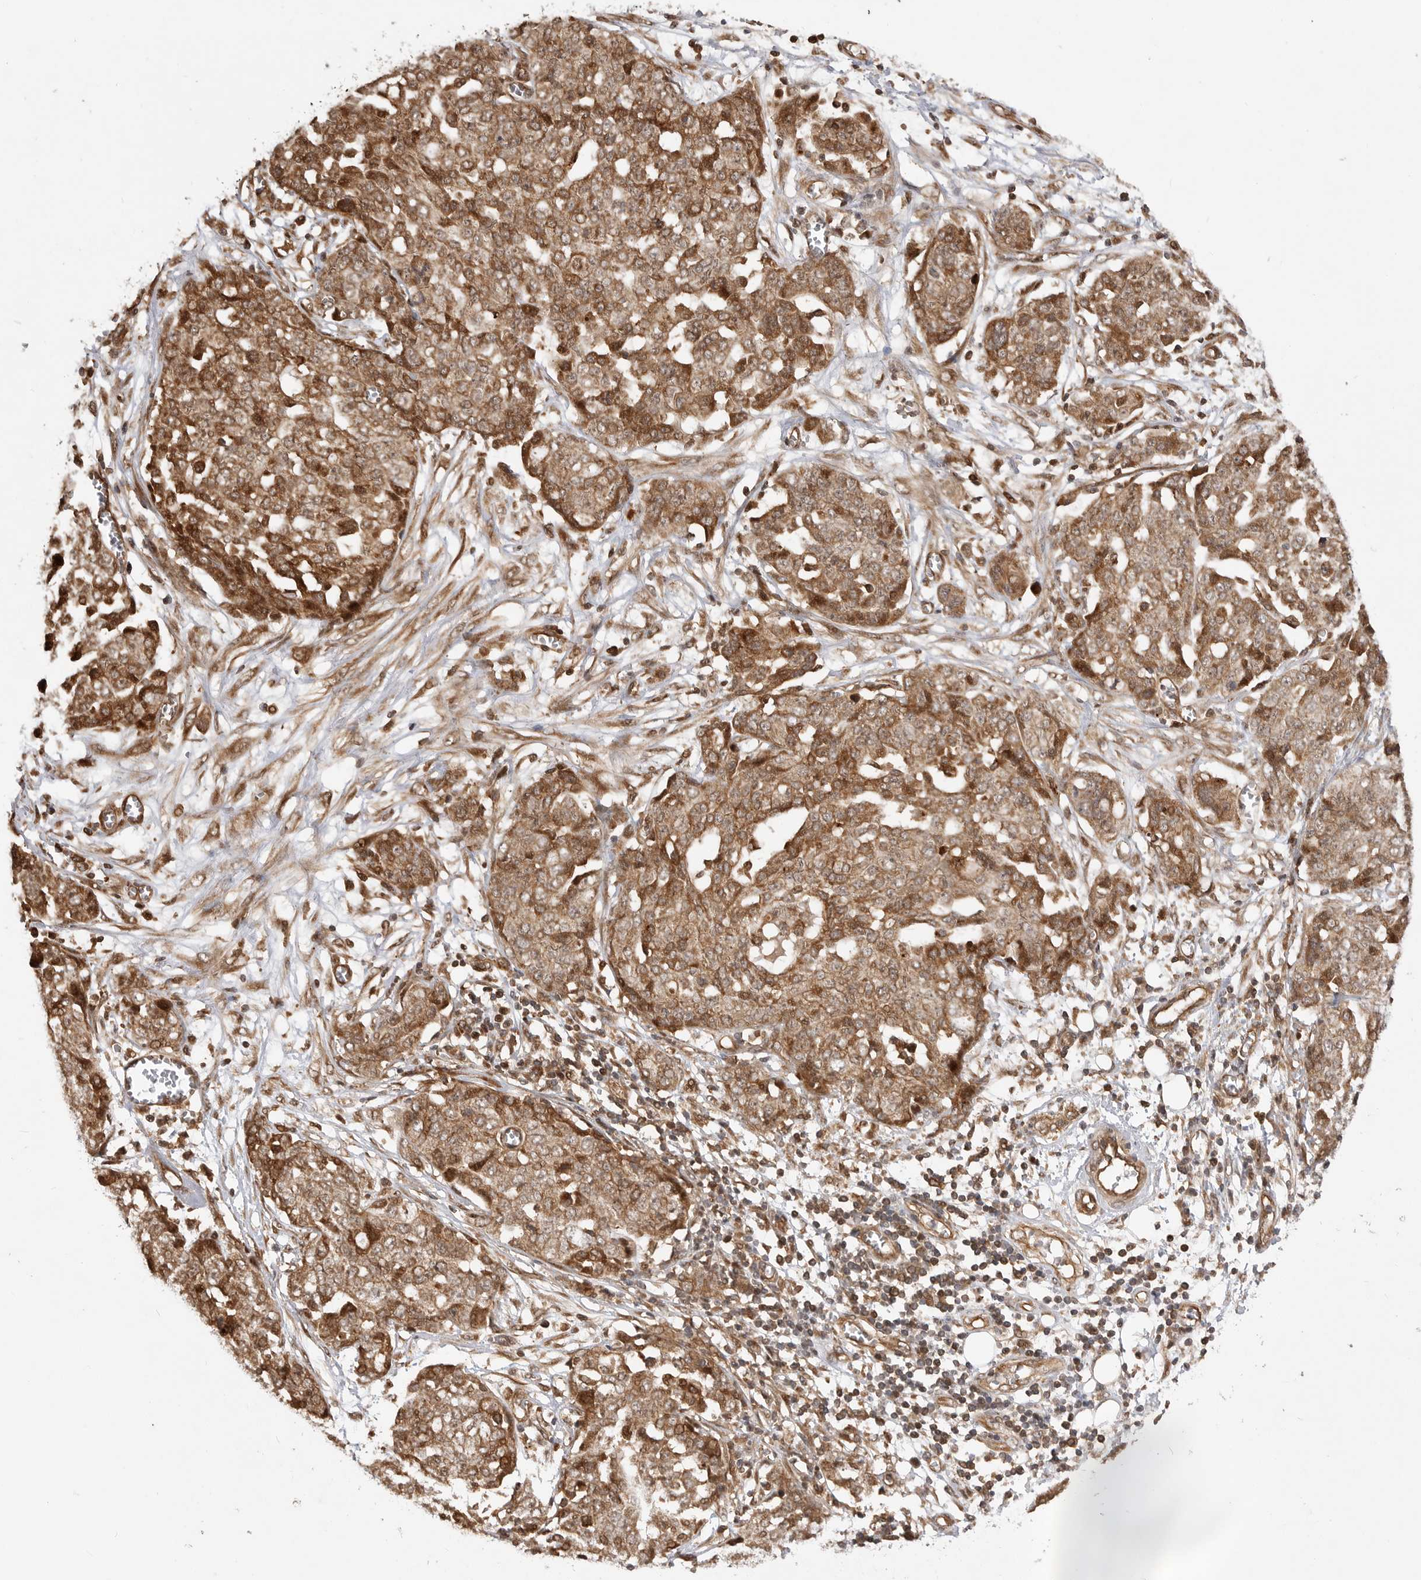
{"staining": {"intensity": "moderate", "quantity": ">75%", "location": "cytoplasmic/membranous"}, "tissue": "ovarian cancer", "cell_type": "Tumor cells", "image_type": "cancer", "snomed": [{"axis": "morphology", "description": "Cystadenocarcinoma, serous, NOS"}, {"axis": "topography", "description": "Soft tissue"}, {"axis": "topography", "description": "Ovary"}], "caption": "Immunohistochemistry (IHC) image of serous cystadenocarcinoma (ovarian) stained for a protein (brown), which demonstrates medium levels of moderate cytoplasmic/membranous positivity in about >75% of tumor cells.", "gene": "ADPRS", "patient": {"sex": "female", "age": 57}}